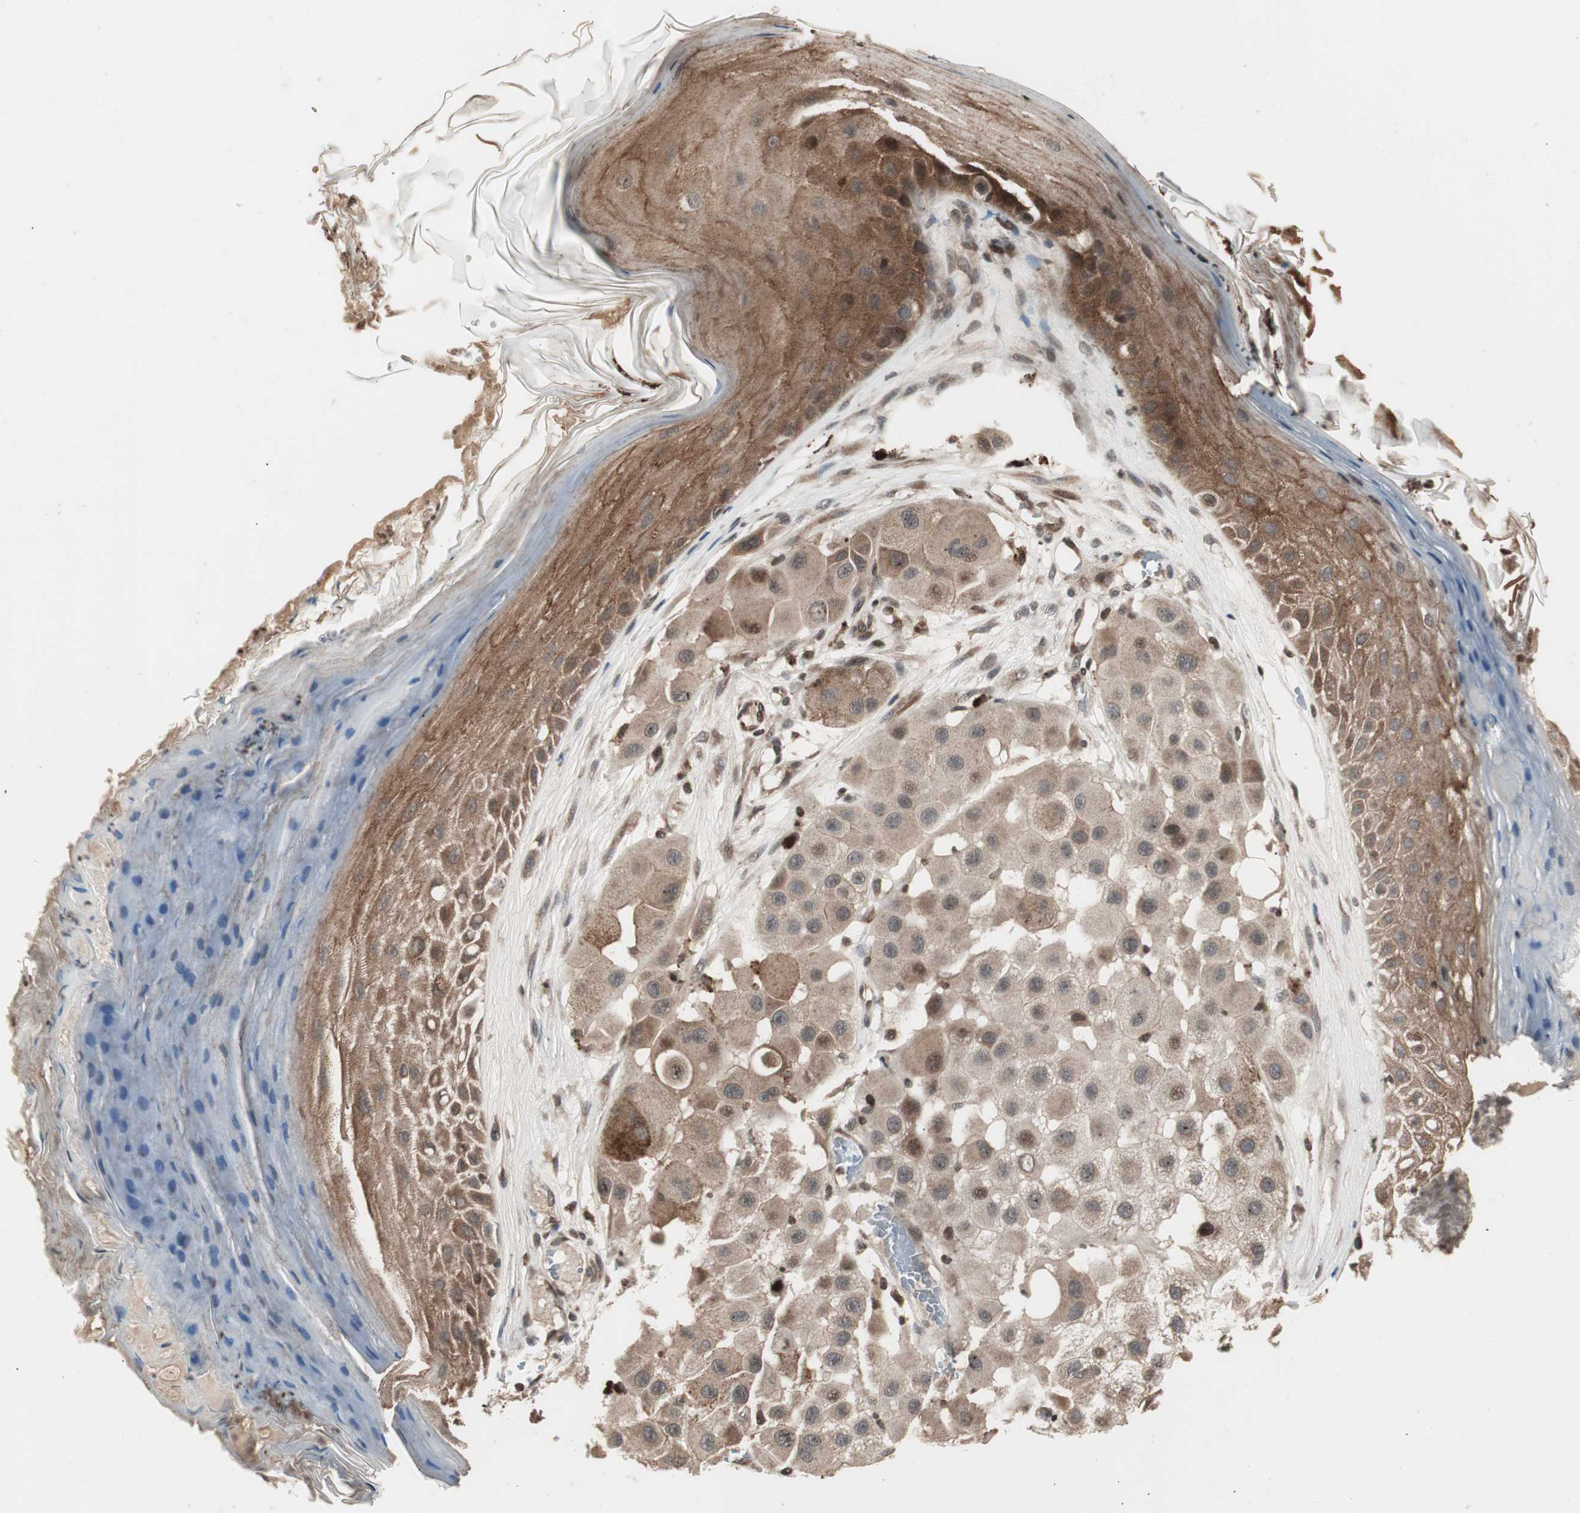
{"staining": {"intensity": "weak", "quantity": ">75%", "location": "cytoplasmic/membranous"}, "tissue": "melanoma", "cell_type": "Tumor cells", "image_type": "cancer", "snomed": [{"axis": "morphology", "description": "Malignant melanoma, NOS"}, {"axis": "topography", "description": "Skin"}], "caption": "Malignant melanoma tissue reveals weak cytoplasmic/membranous staining in about >75% of tumor cells", "gene": "ZFC3H1", "patient": {"sex": "female", "age": 81}}